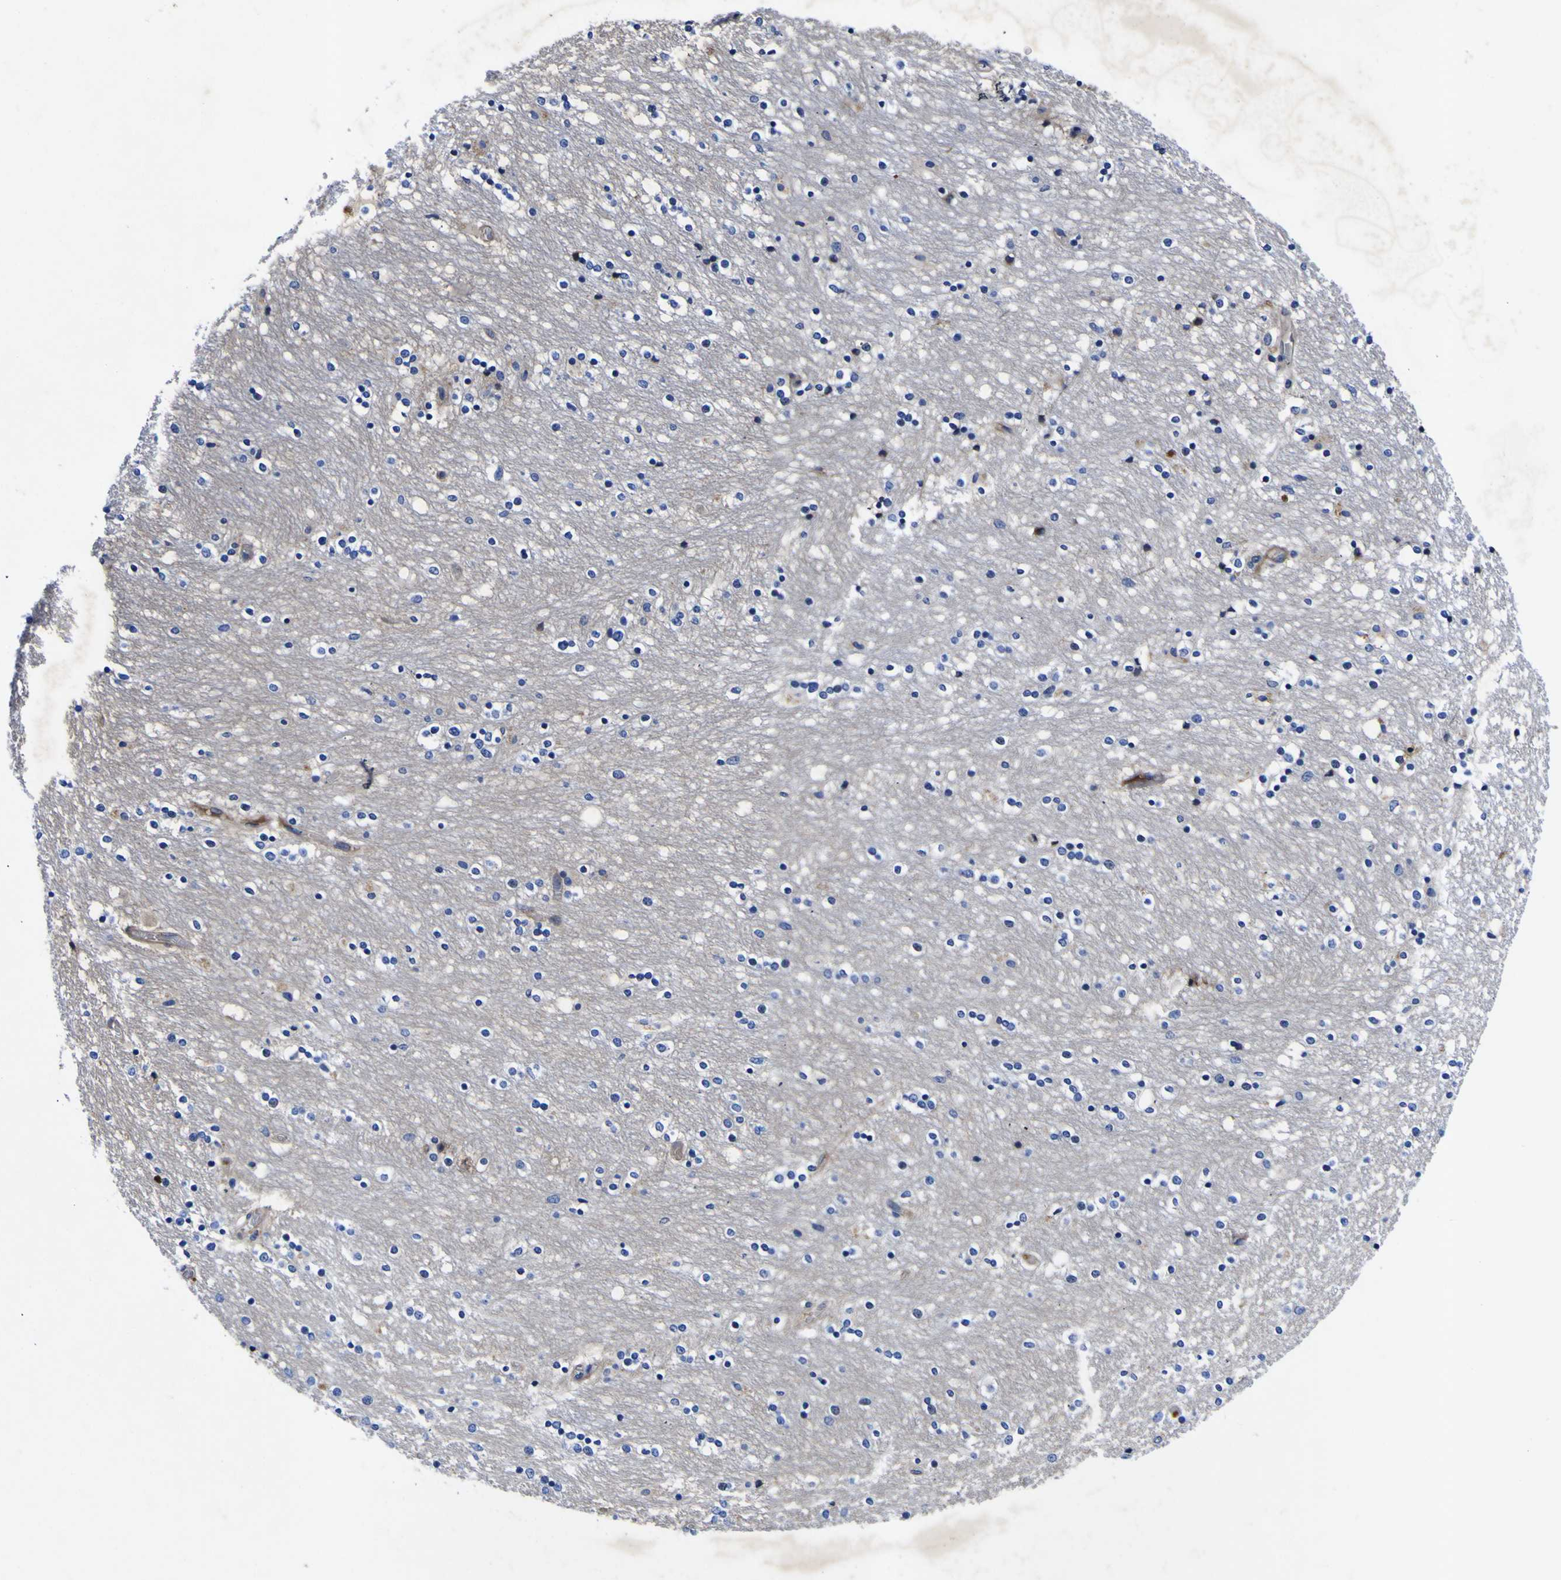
{"staining": {"intensity": "negative", "quantity": "none", "location": "none"}, "tissue": "caudate", "cell_type": "Glial cells", "image_type": "normal", "snomed": [{"axis": "morphology", "description": "Normal tissue, NOS"}, {"axis": "topography", "description": "Lateral ventricle wall"}], "caption": "An immunohistochemistry (IHC) photomicrograph of benign caudate is shown. There is no staining in glial cells of caudate. Brightfield microscopy of immunohistochemistry (IHC) stained with DAB (brown) and hematoxylin (blue), captured at high magnification.", "gene": "VASN", "patient": {"sex": "female", "age": 54}}